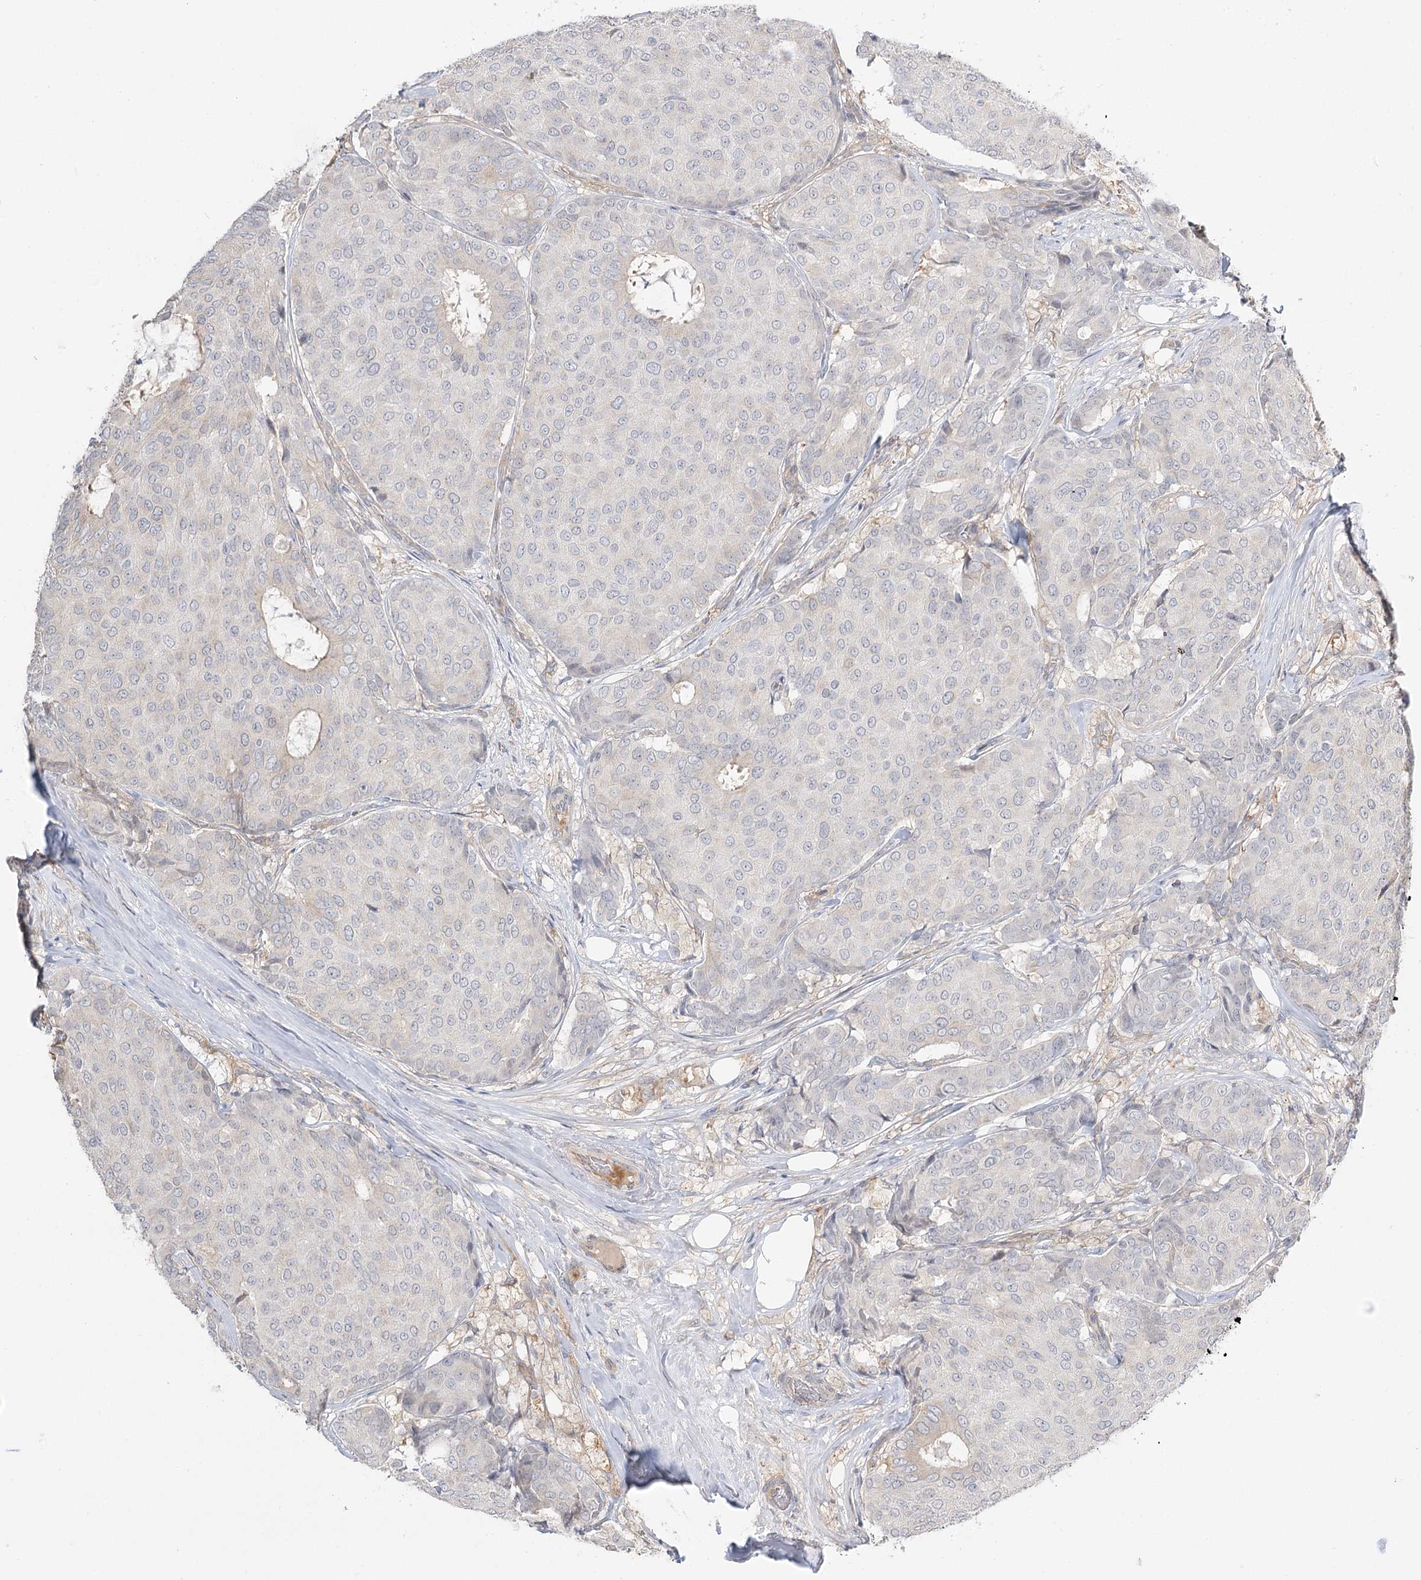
{"staining": {"intensity": "negative", "quantity": "none", "location": "none"}, "tissue": "breast cancer", "cell_type": "Tumor cells", "image_type": "cancer", "snomed": [{"axis": "morphology", "description": "Duct carcinoma"}, {"axis": "topography", "description": "Breast"}], "caption": "Protein analysis of breast cancer demonstrates no significant staining in tumor cells.", "gene": "GUCY2C", "patient": {"sex": "female", "age": 75}}